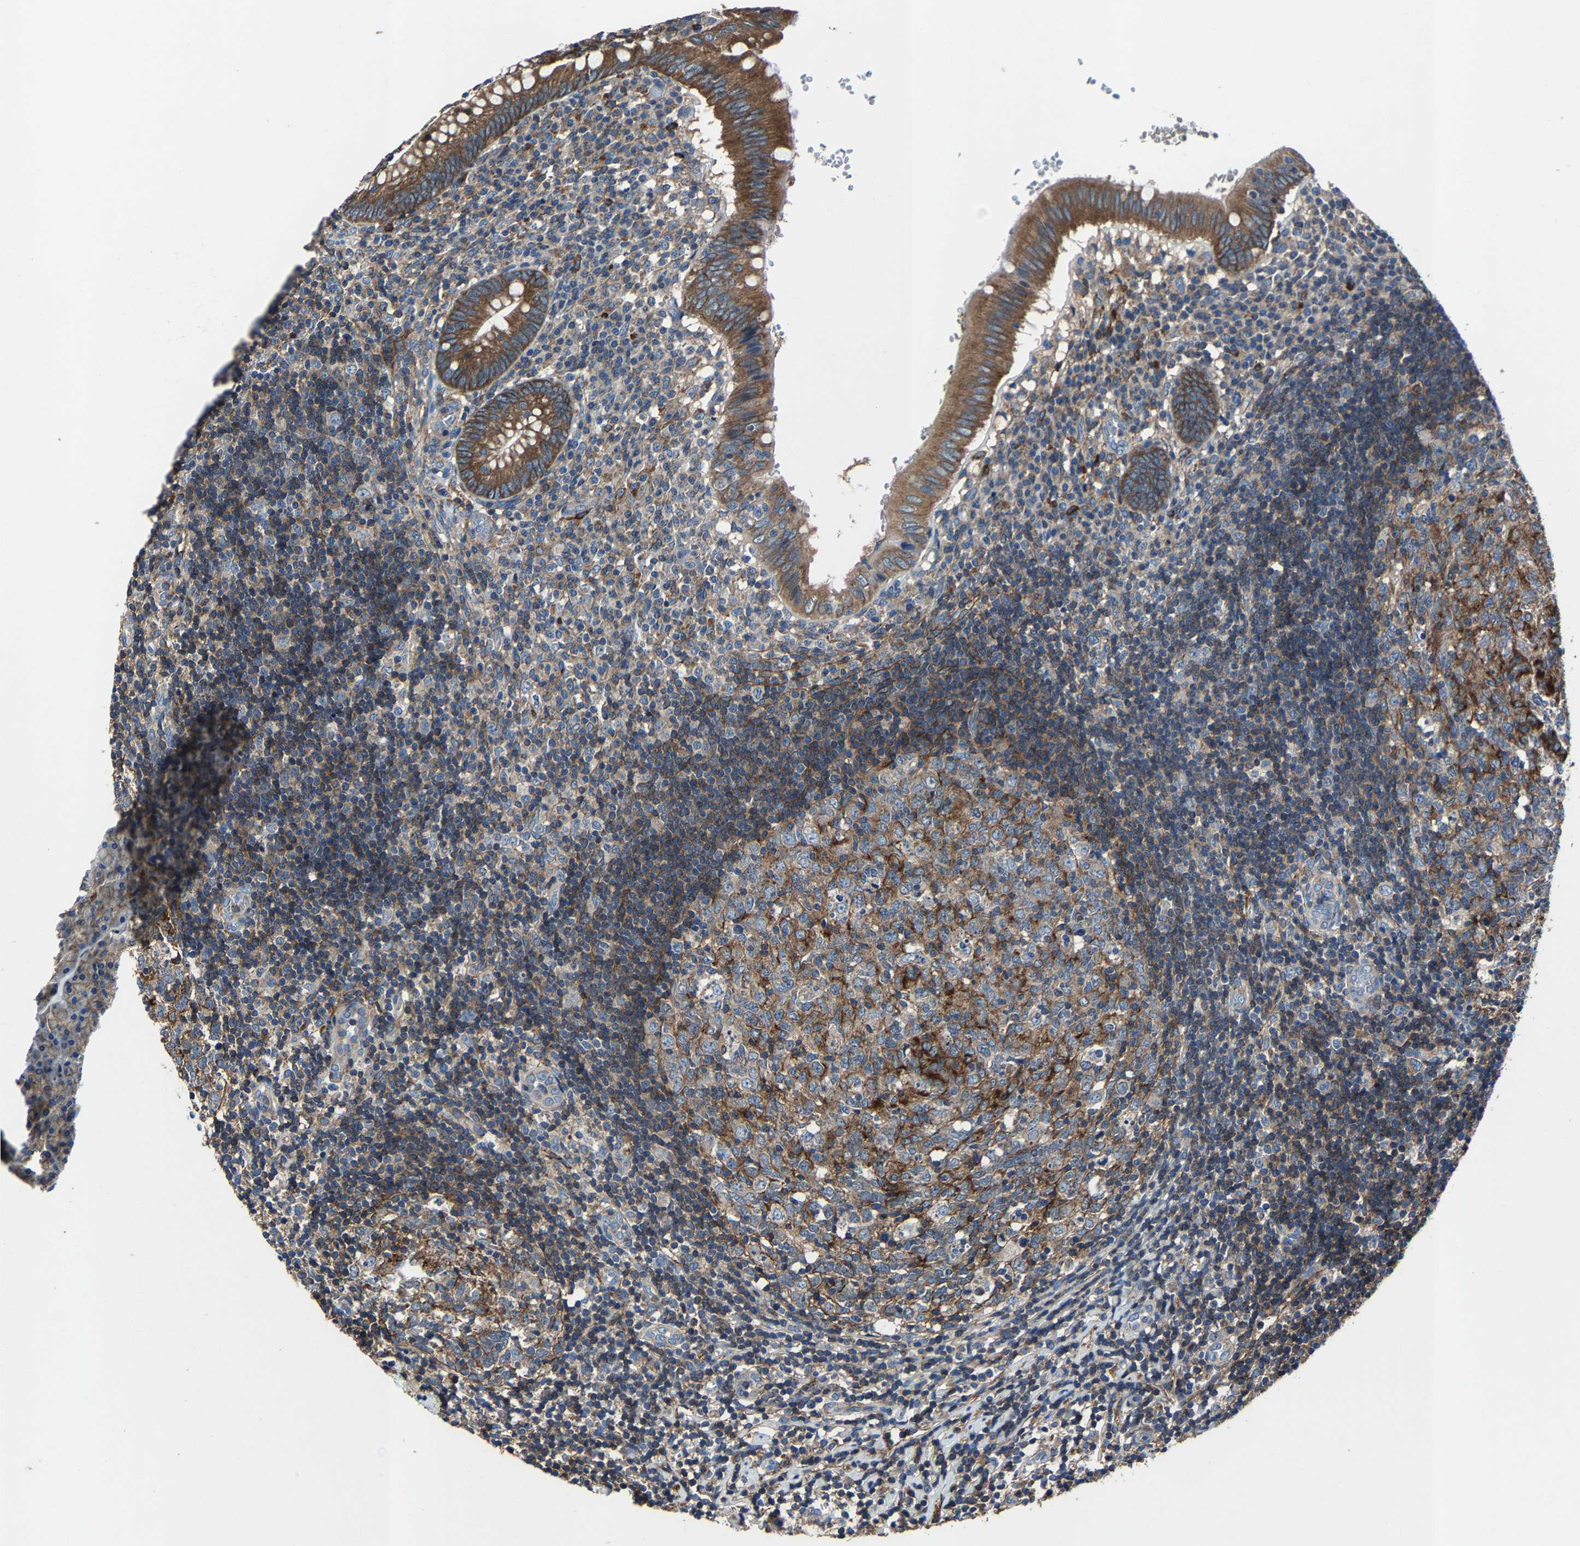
{"staining": {"intensity": "moderate", "quantity": ">75%", "location": "cytoplasmic/membranous"}, "tissue": "appendix", "cell_type": "Glandular cells", "image_type": "normal", "snomed": [{"axis": "morphology", "description": "Normal tissue, NOS"}, {"axis": "topography", "description": "Appendix"}], "caption": "Human appendix stained for a protein (brown) reveals moderate cytoplasmic/membranous positive positivity in about >75% of glandular cells.", "gene": "KIAA1958", "patient": {"sex": "male", "age": 8}}